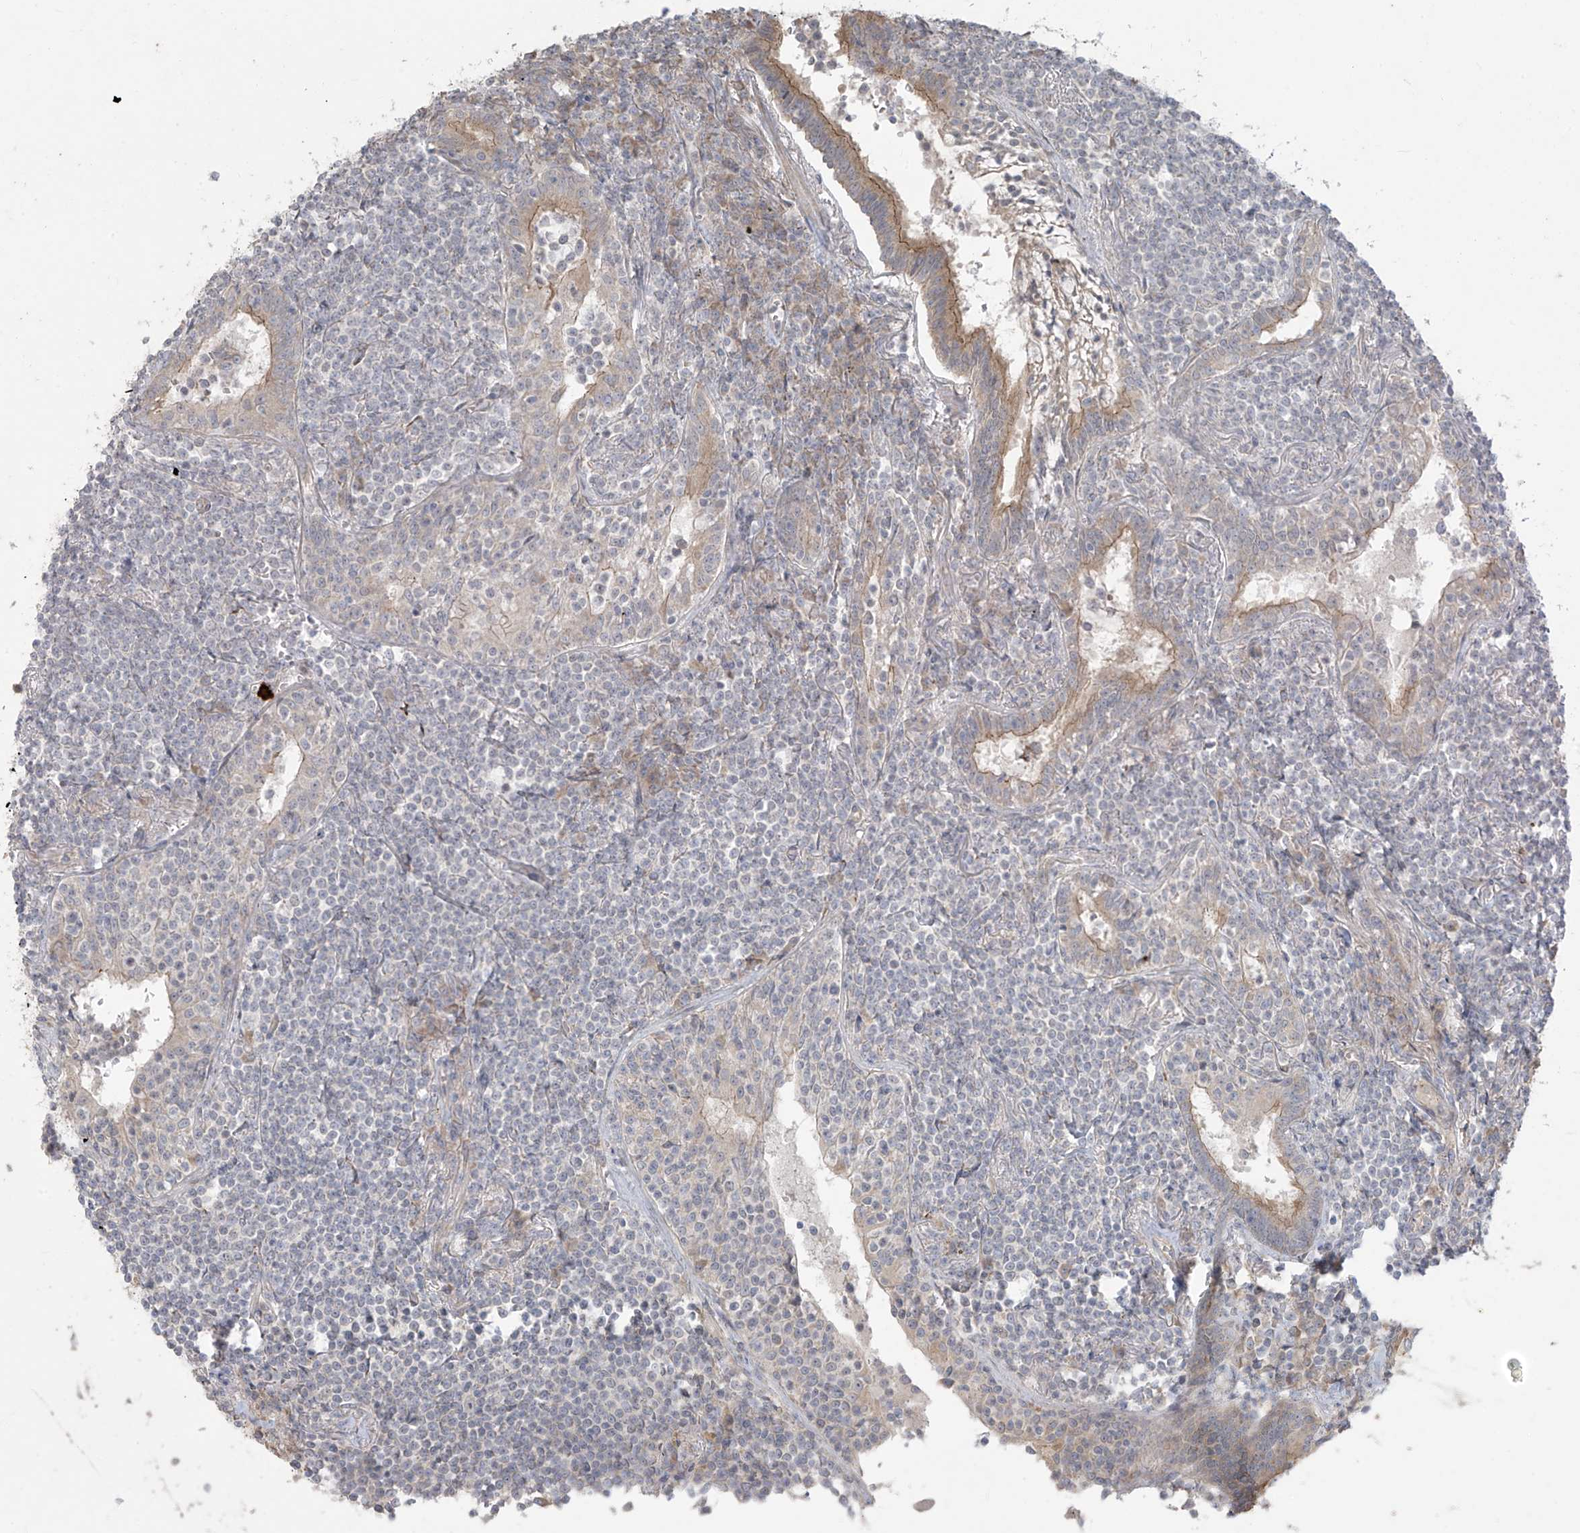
{"staining": {"intensity": "negative", "quantity": "none", "location": "none"}, "tissue": "lymphoma", "cell_type": "Tumor cells", "image_type": "cancer", "snomed": [{"axis": "morphology", "description": "Malignant lymphoma, non-Hodgkin's type, Low grade"}, {"axis": "topography", "description": "Lung"}], "caption": "Malignant lymphoma, non-Hodgkin's type (low-grade) was stained to show a protein in brown. There is no significant positivity in tumor cells.", "gene": "MAGIX", "patient": {"sex": "female", "age": 71}}